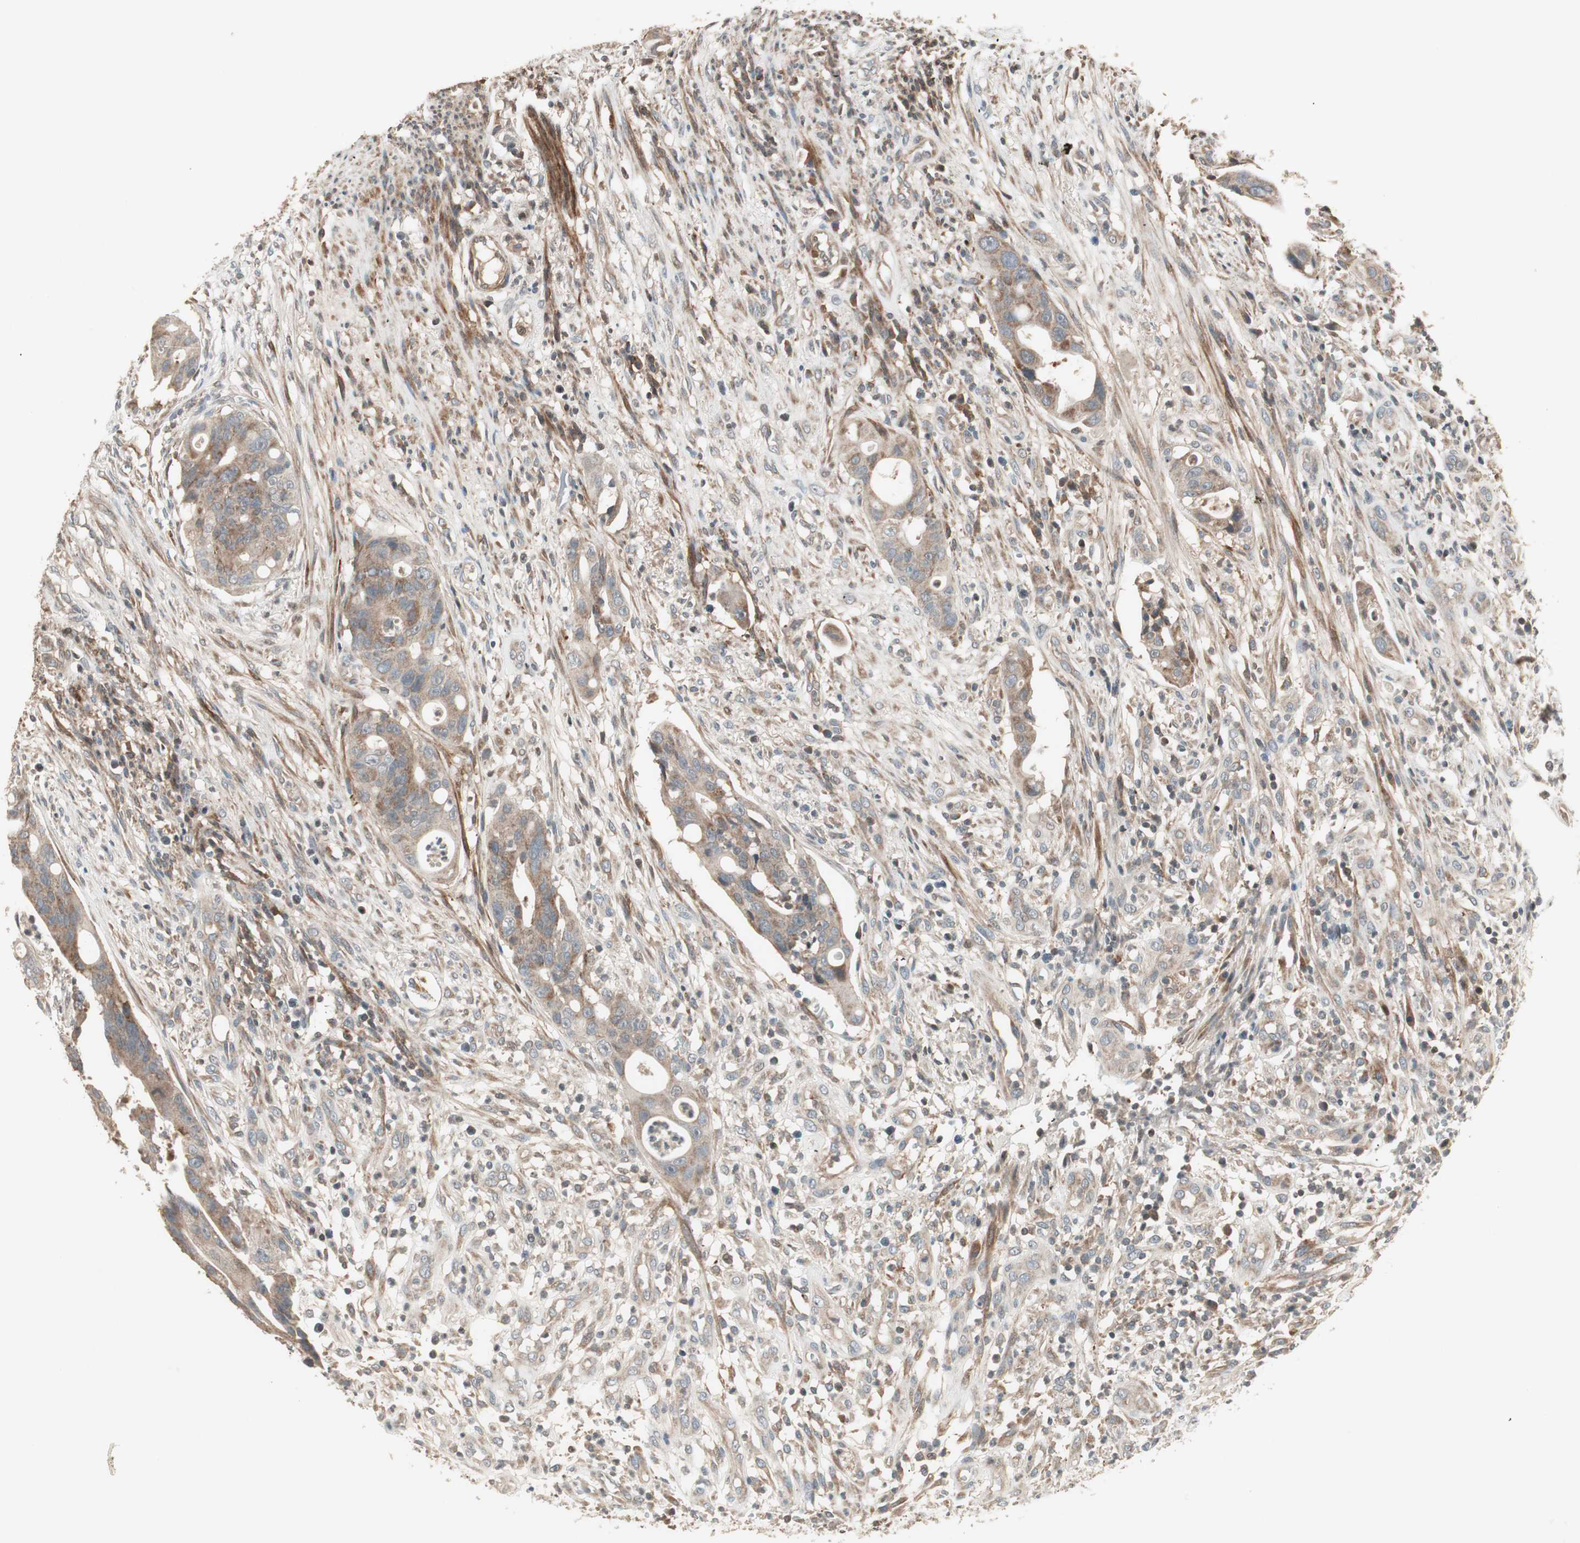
{"staining": {"intensity": "weak", "quantity": ">75%", "location": "cytoplasmic/membranous"}, "tissue": "colorectal cancer", "cell_type": "Tumor cells", "image_type": "cancer", "snomed": [{"axis": "morphology", "description": "Adenocarcinoma, NOS"}, {"axis": "topography", "description": "Colon"}], "caption": "Protein staining displays weak cytoplasmic/membranous positivity in approximately >75% of tumor cells in colorectal adenocarcinoma. The protein is shown in brown color, while the nuclei are stained blue.", "gene": "SFRP1", "patient": {"sex": "female", "age": 57}}